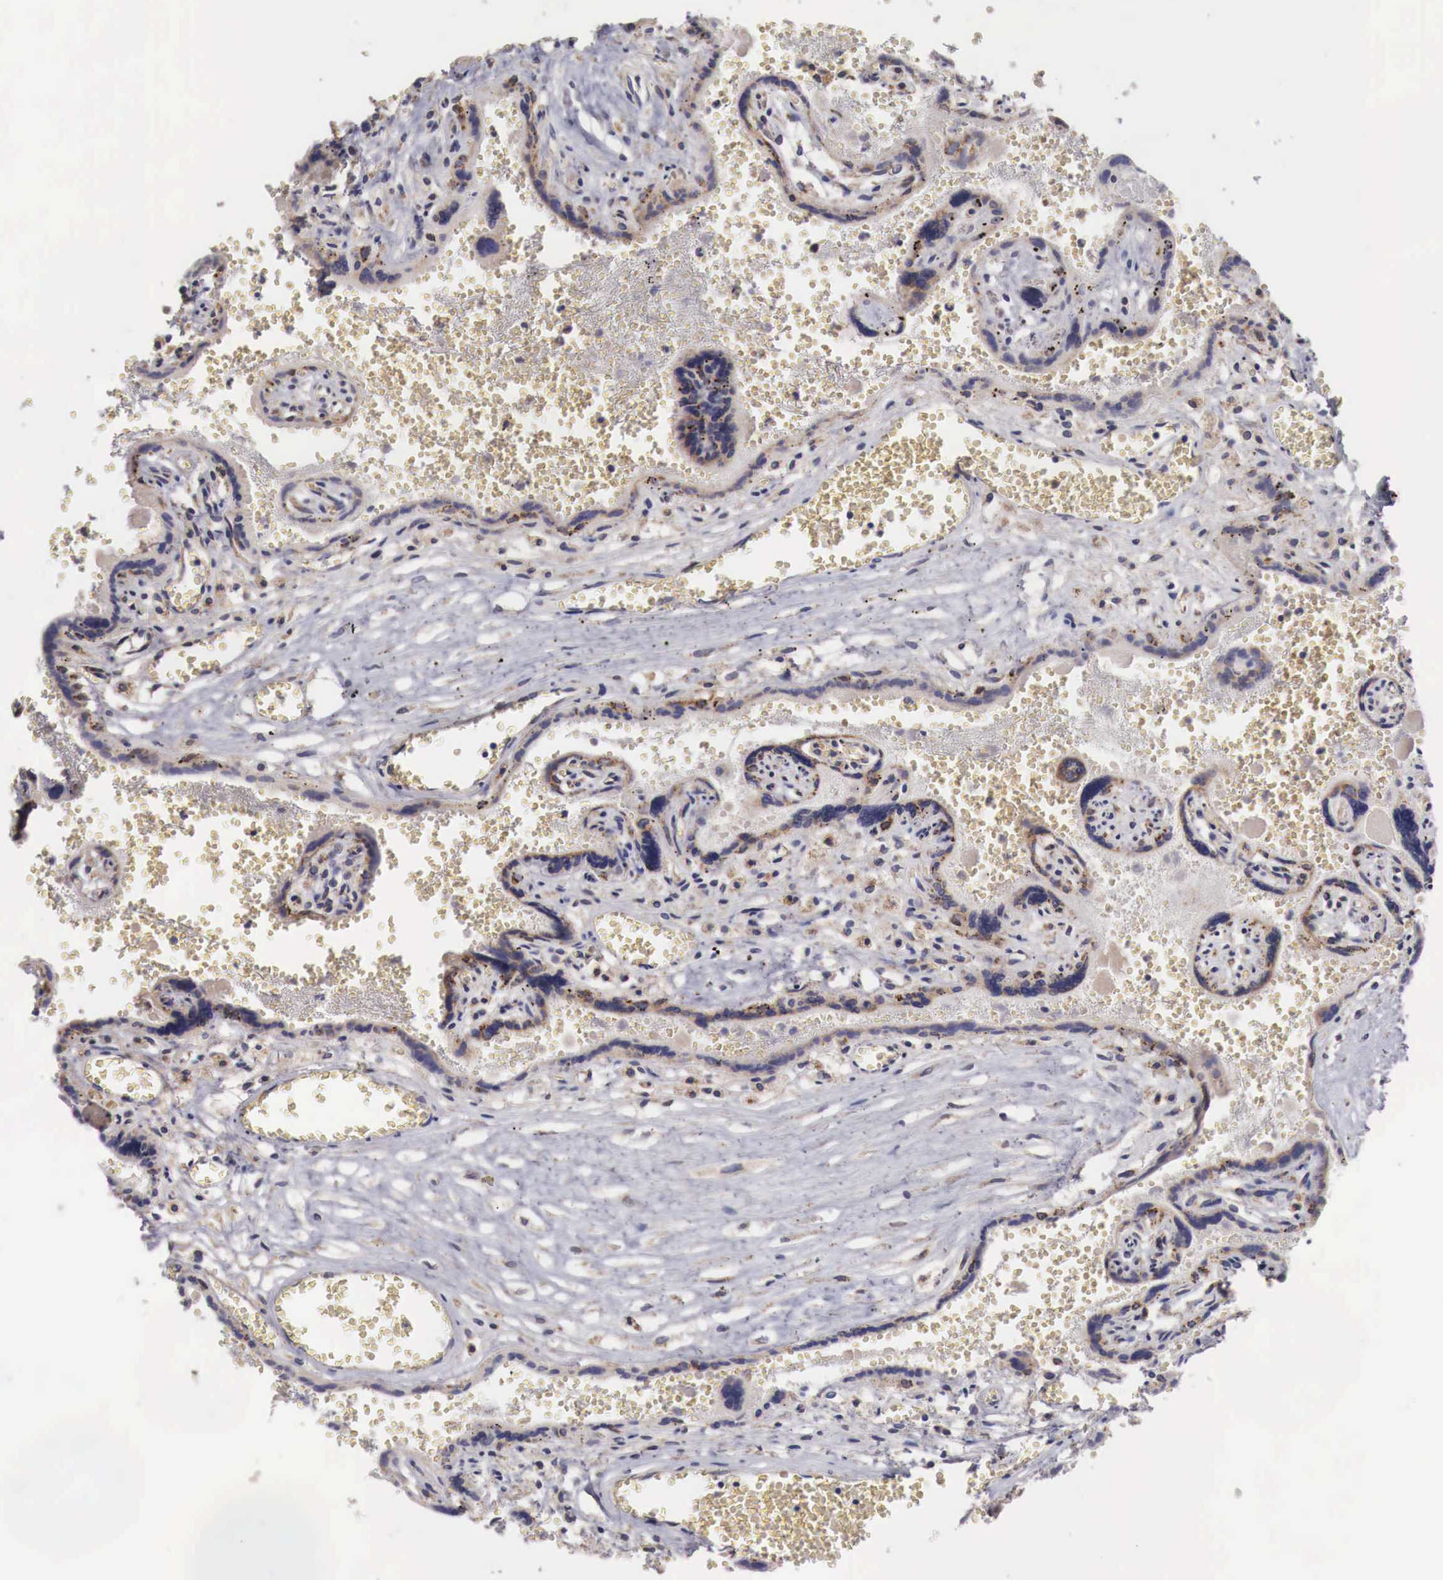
{"staining": {"intensity": "moderate", "quantity": ">75%", "location": "cytoplasmic/membranous"}, "tissue": "placenta", "cell_type": "Decidual cells", "image_type": "normal", "snomed": [{"axis": "morphology", "description": "Normal tissue, NOS"}, {"axis": "topography", "description": "Placenta"}], "caption": "Protein staining displays moderate cytoplasmic/membranous staining in about >75% of decidual cells in unremarkable placenta. (IHC, brightfield microscopy, high magnification).", "gene": "XPNPEP3", "patient": {"sex": "female", "age": 40}}